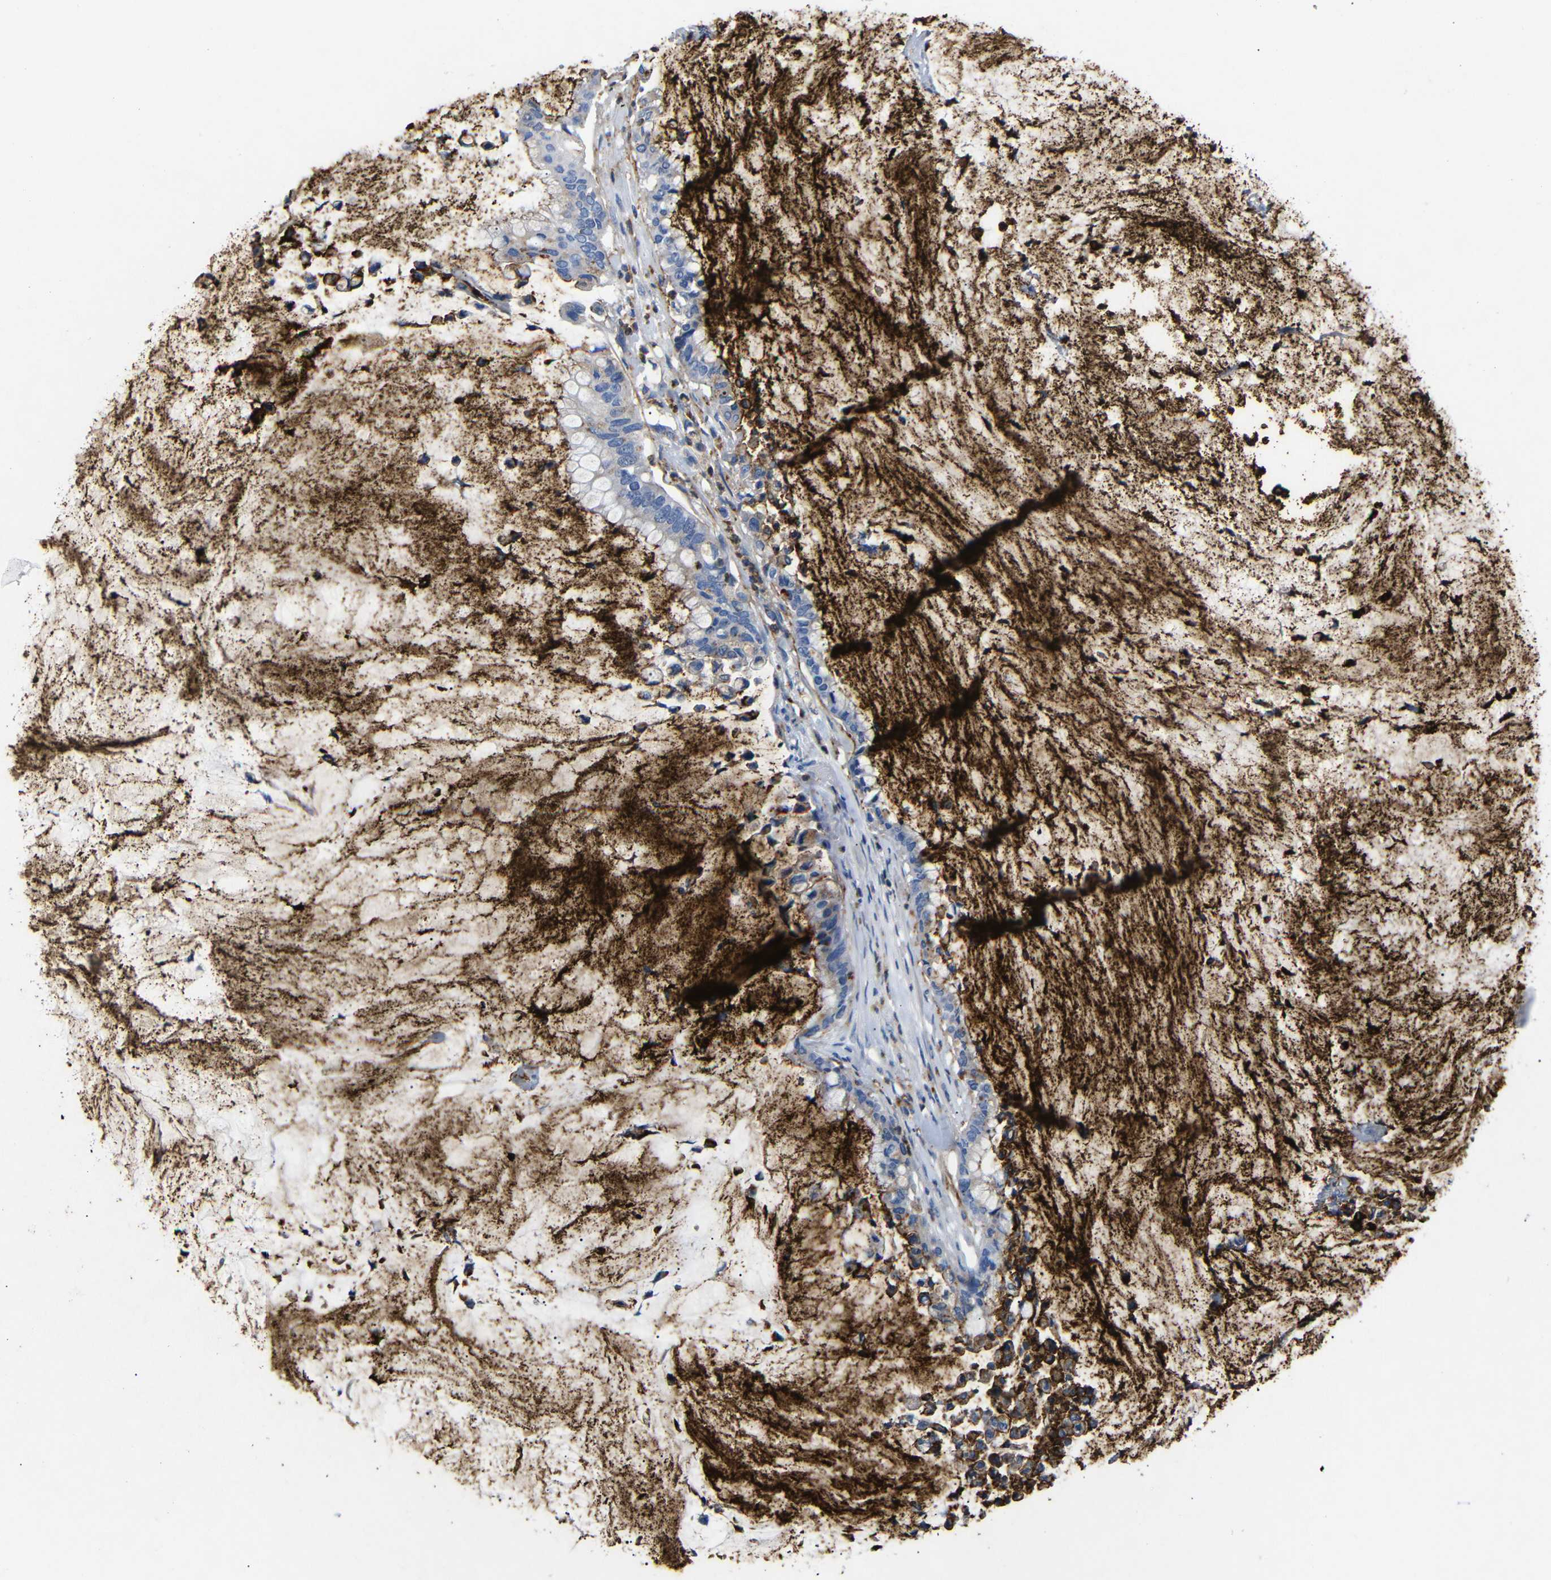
{"staining": {"intensity": "moderate", "quantity": "<25%", "location": "cytoplasmic/membranous"}, "tissue": "pancreatic cancer", "cell_type": "Tumor cells", "image_type": "cancer", "snomed": [{"axis": "morphology", "description": "Adenocarcinoma, NOS"}, {"axis": "topography", "description": "Pancreas"}], "caption": "IHC of pancreatic cancer reveals low levels of moderate cytoplasmic/membranous positivity in approximately <25% of tumor cells.", "gene": "SDCBP", "patient": {"sex": "male", "age": 41}}